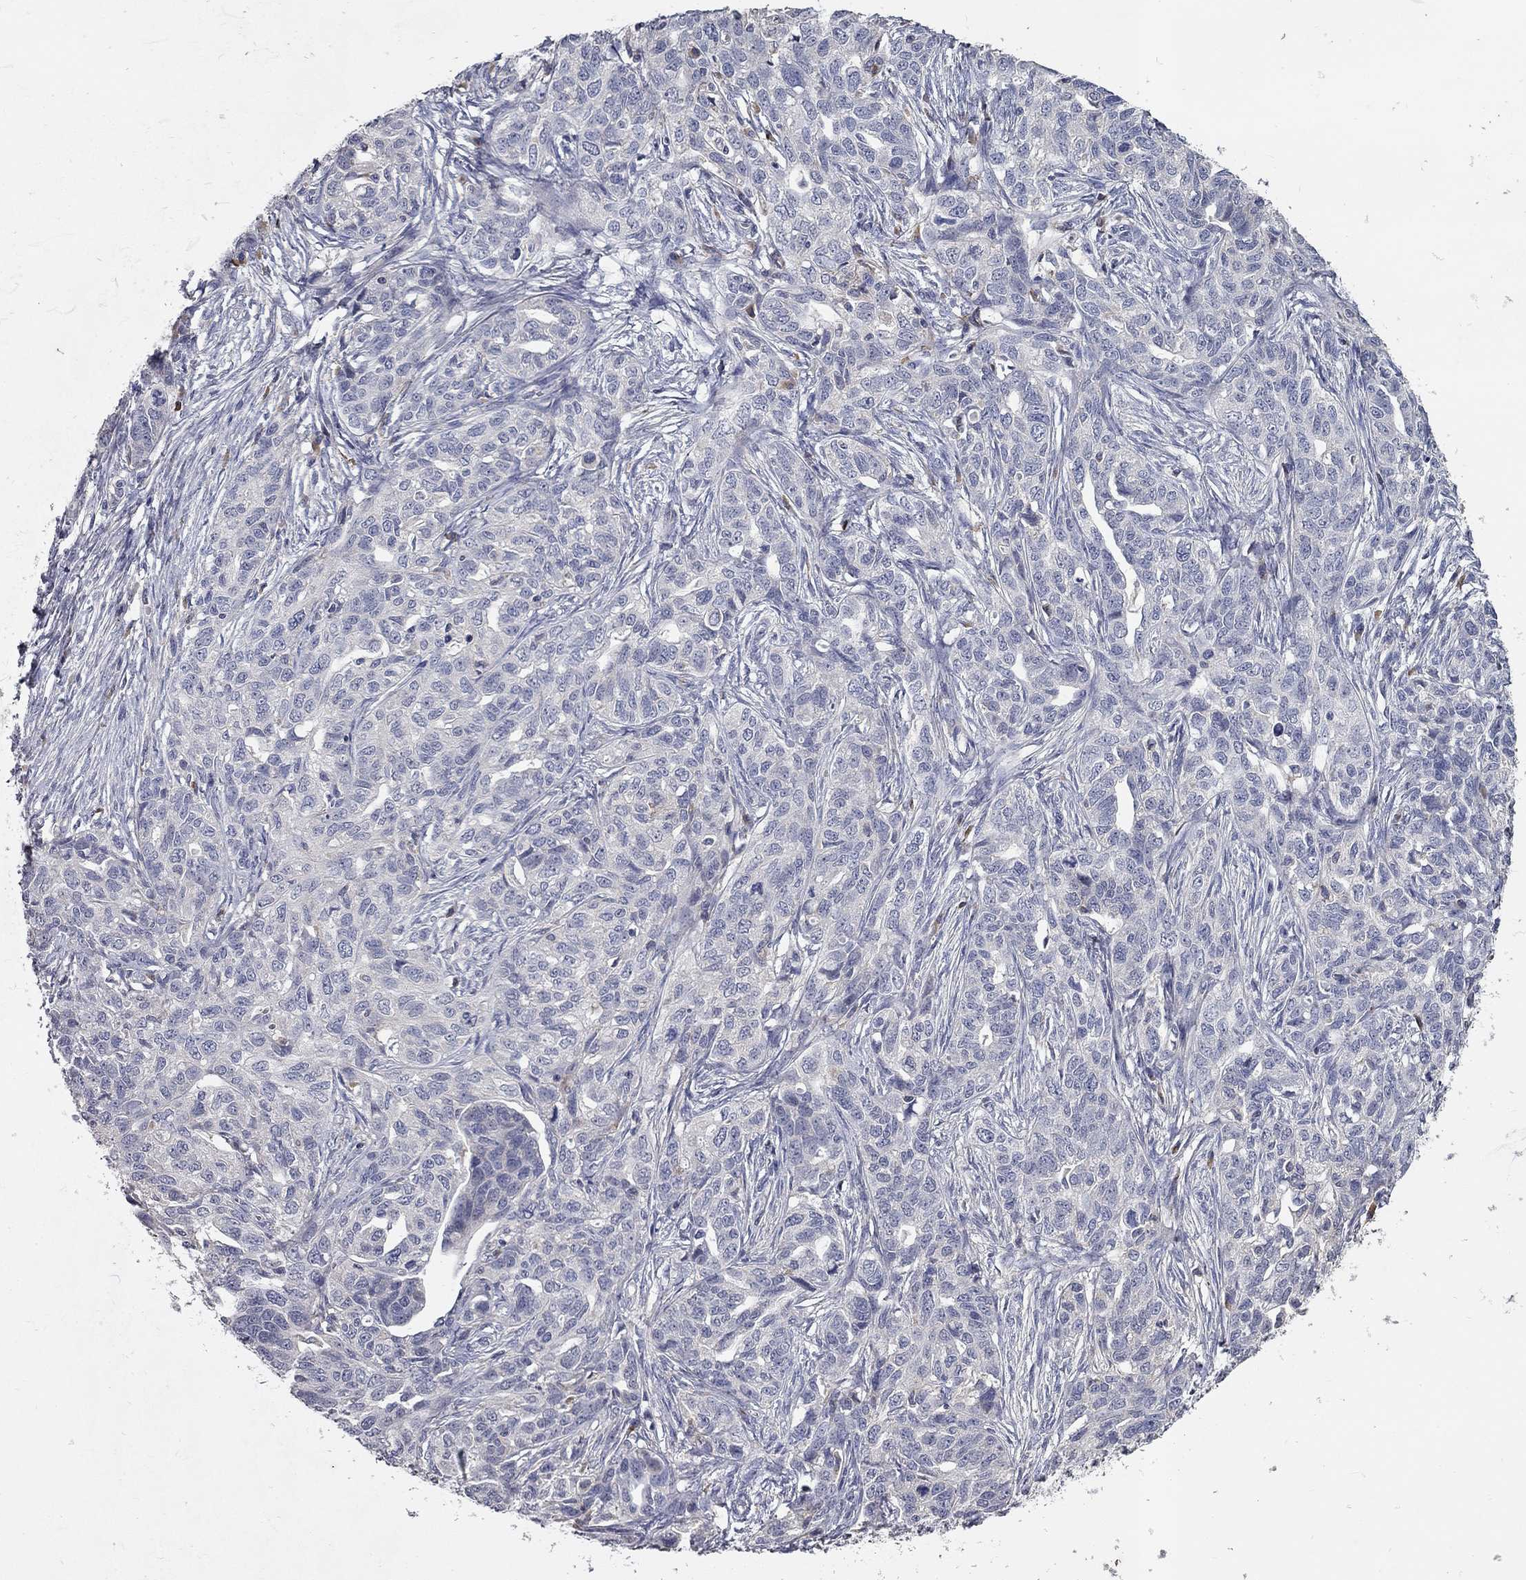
{"staining": {"intensity": "negative", "quantity": "none", "location": "none"}, "tissue": "ovarian cancer", "cell_type": "Tumor cells", "image_type": "cancer", "snomed": [{"axis": "morphology", "description": "Cystadenocarcinoma, serous, NOS"}, {"axis": "topography", "description": "Ovary"}], "caption": "Immunohistochemistry of ovarian serous cystadenocarcinoma shows no staining in tumor cells.", "gene": "XAGE2", "patient": {"sex": "female", "age": 71}}